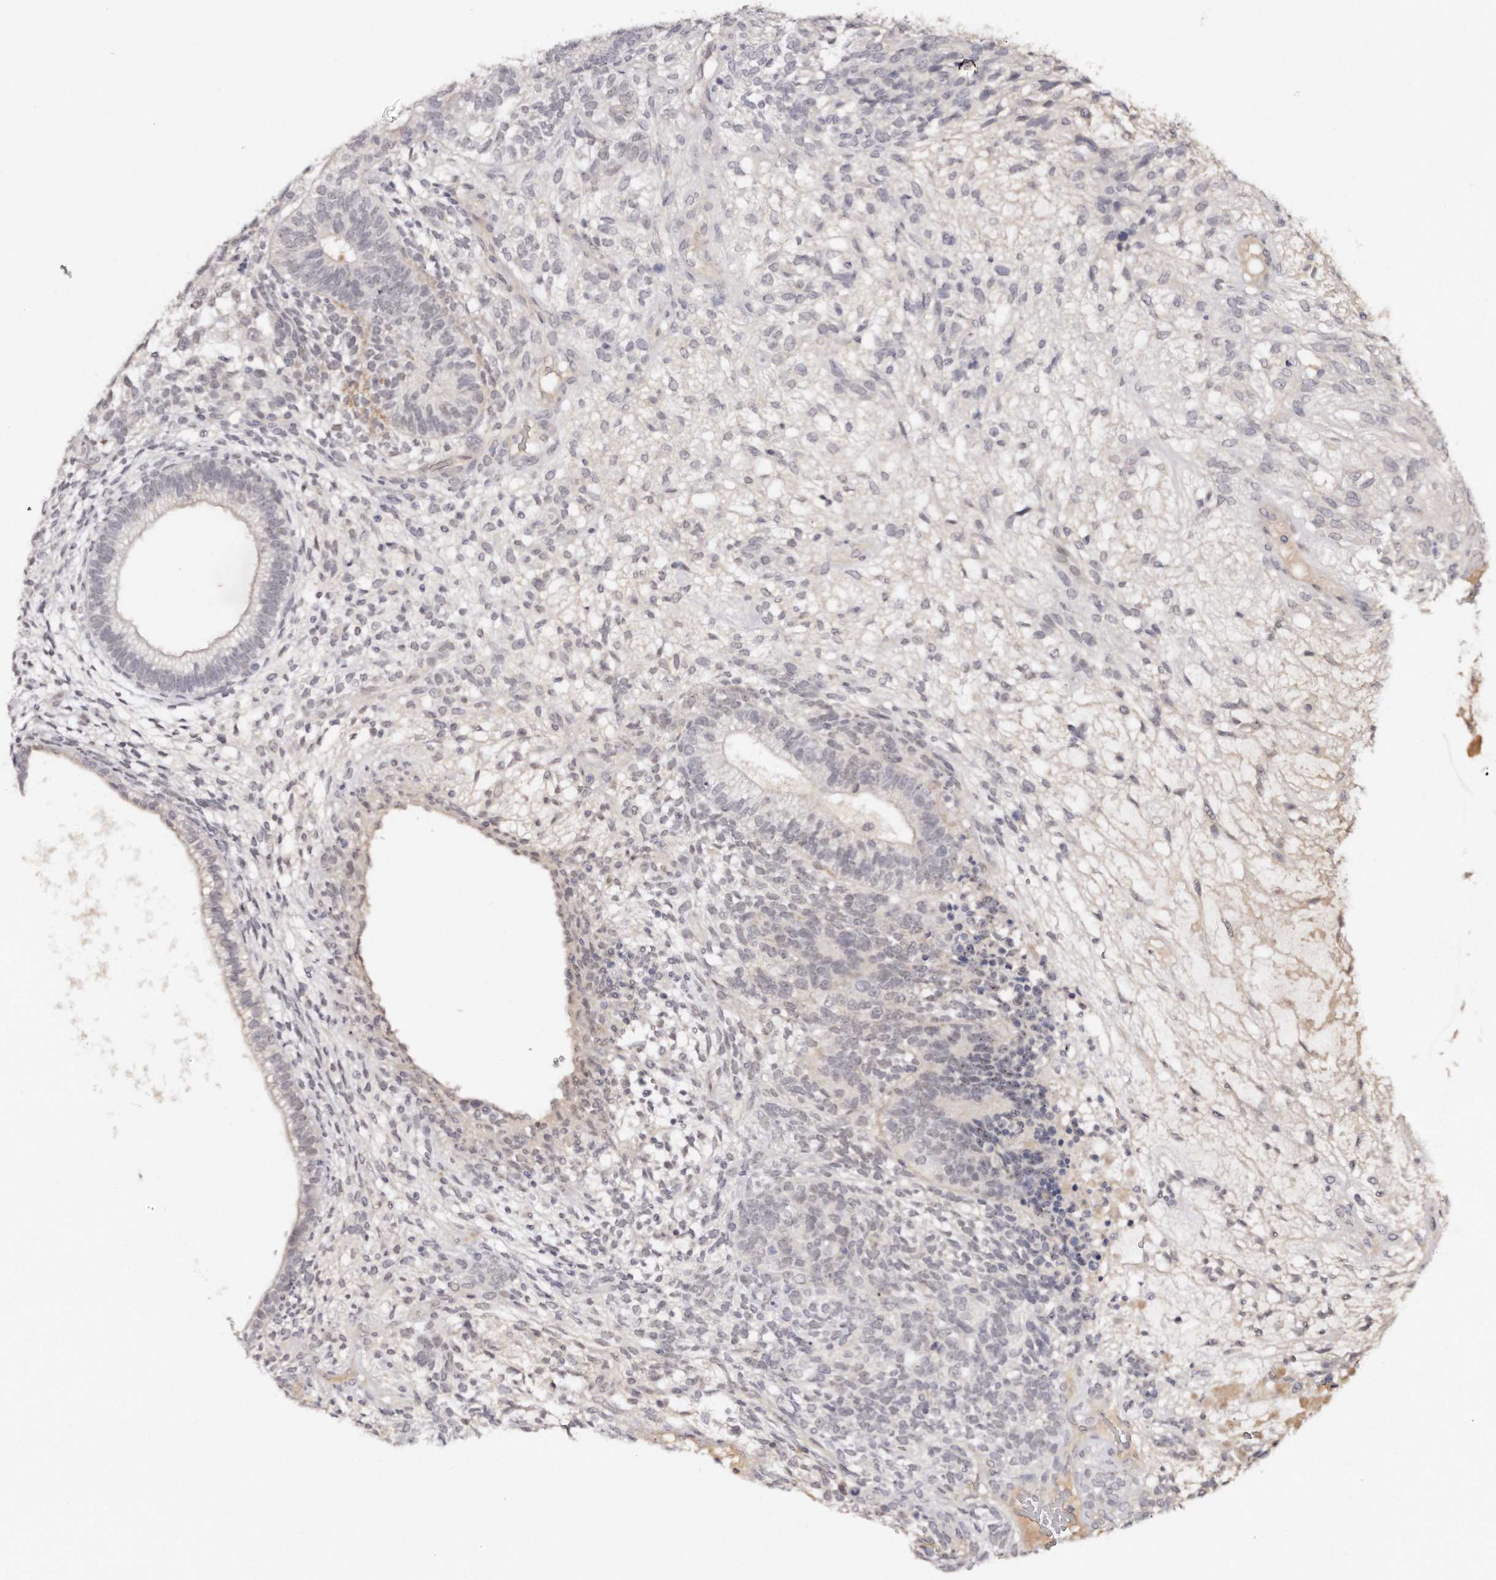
{"staining": {"intensity": "negative", "quantity": "none", "location": "none"}, "tissue": "testis cancer", "cell_type": "Tumor cells", "image_type": "cancer", "snomed": [{"axis": "morphology", "description": "Seminoma, NOS"}, {"axis": "morphology", "description": "Carcinoma, Embryonal, NOS"}, {"axis": "topography", "description": "Testis"}], "caption": "The IHC histopathology image has no significant expression in tumor cells of seminoma (testis) tissue.", "gene": "SOX4", "patient": {"sex": "male", "age": 28}}